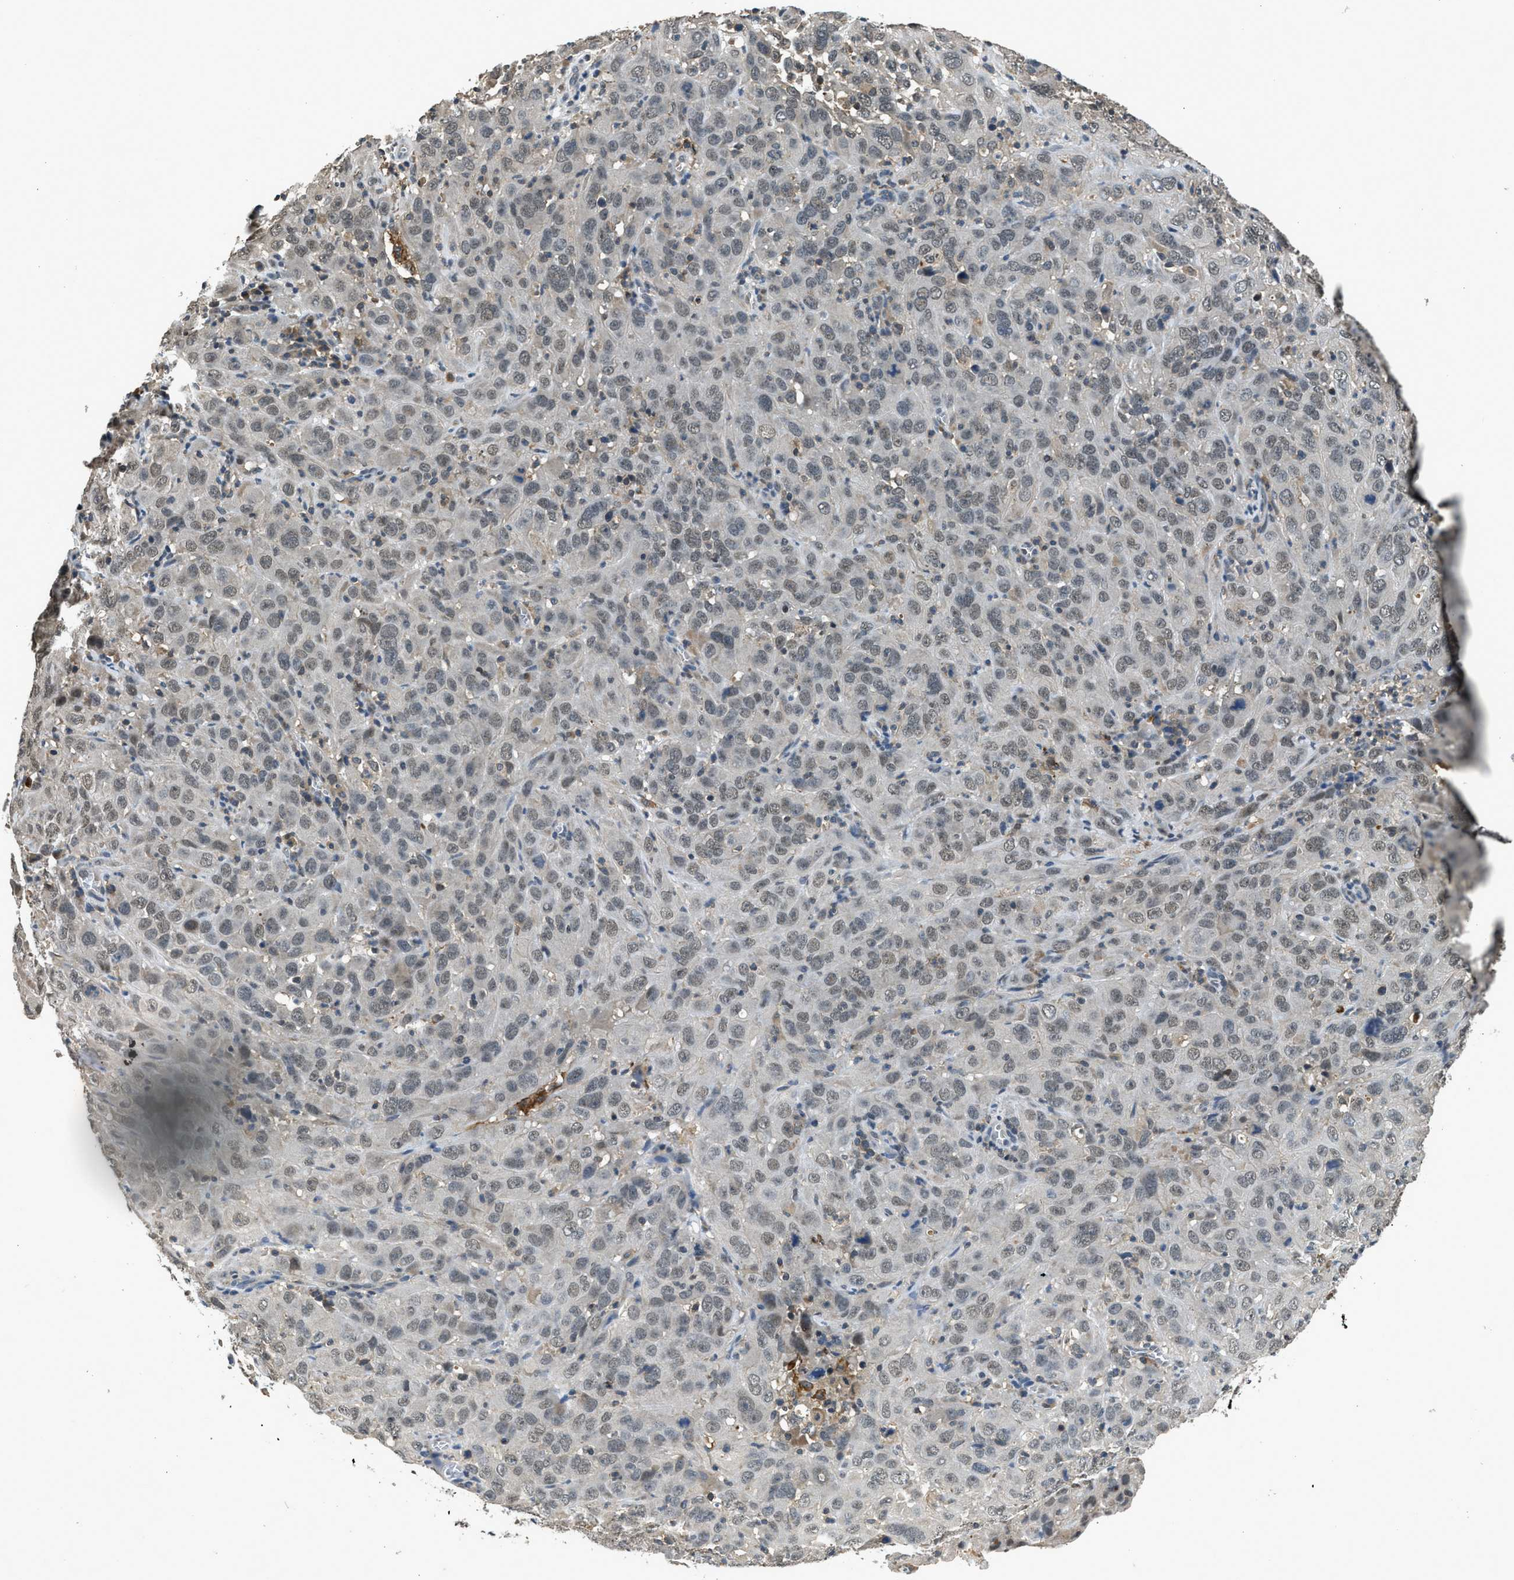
{"staining": {"intensity": "weak", "quantity": "<25%", "location": "nuclear"}, "tissue": "cervical cancer", "cell_type": "Tumor cells", "image_type": "cancer", "snomed": [{"axis": "morphology", "description": "Squamous cell carcinoma, NOS"}, {"axis": "topography", "description": "Cervix"}], "caption": "Micrograph shows no protein expression in tumor cells of cervical cancer tissue.", "gene": "SLC15A4", "patient": {"sex": "female", "age": 32}}